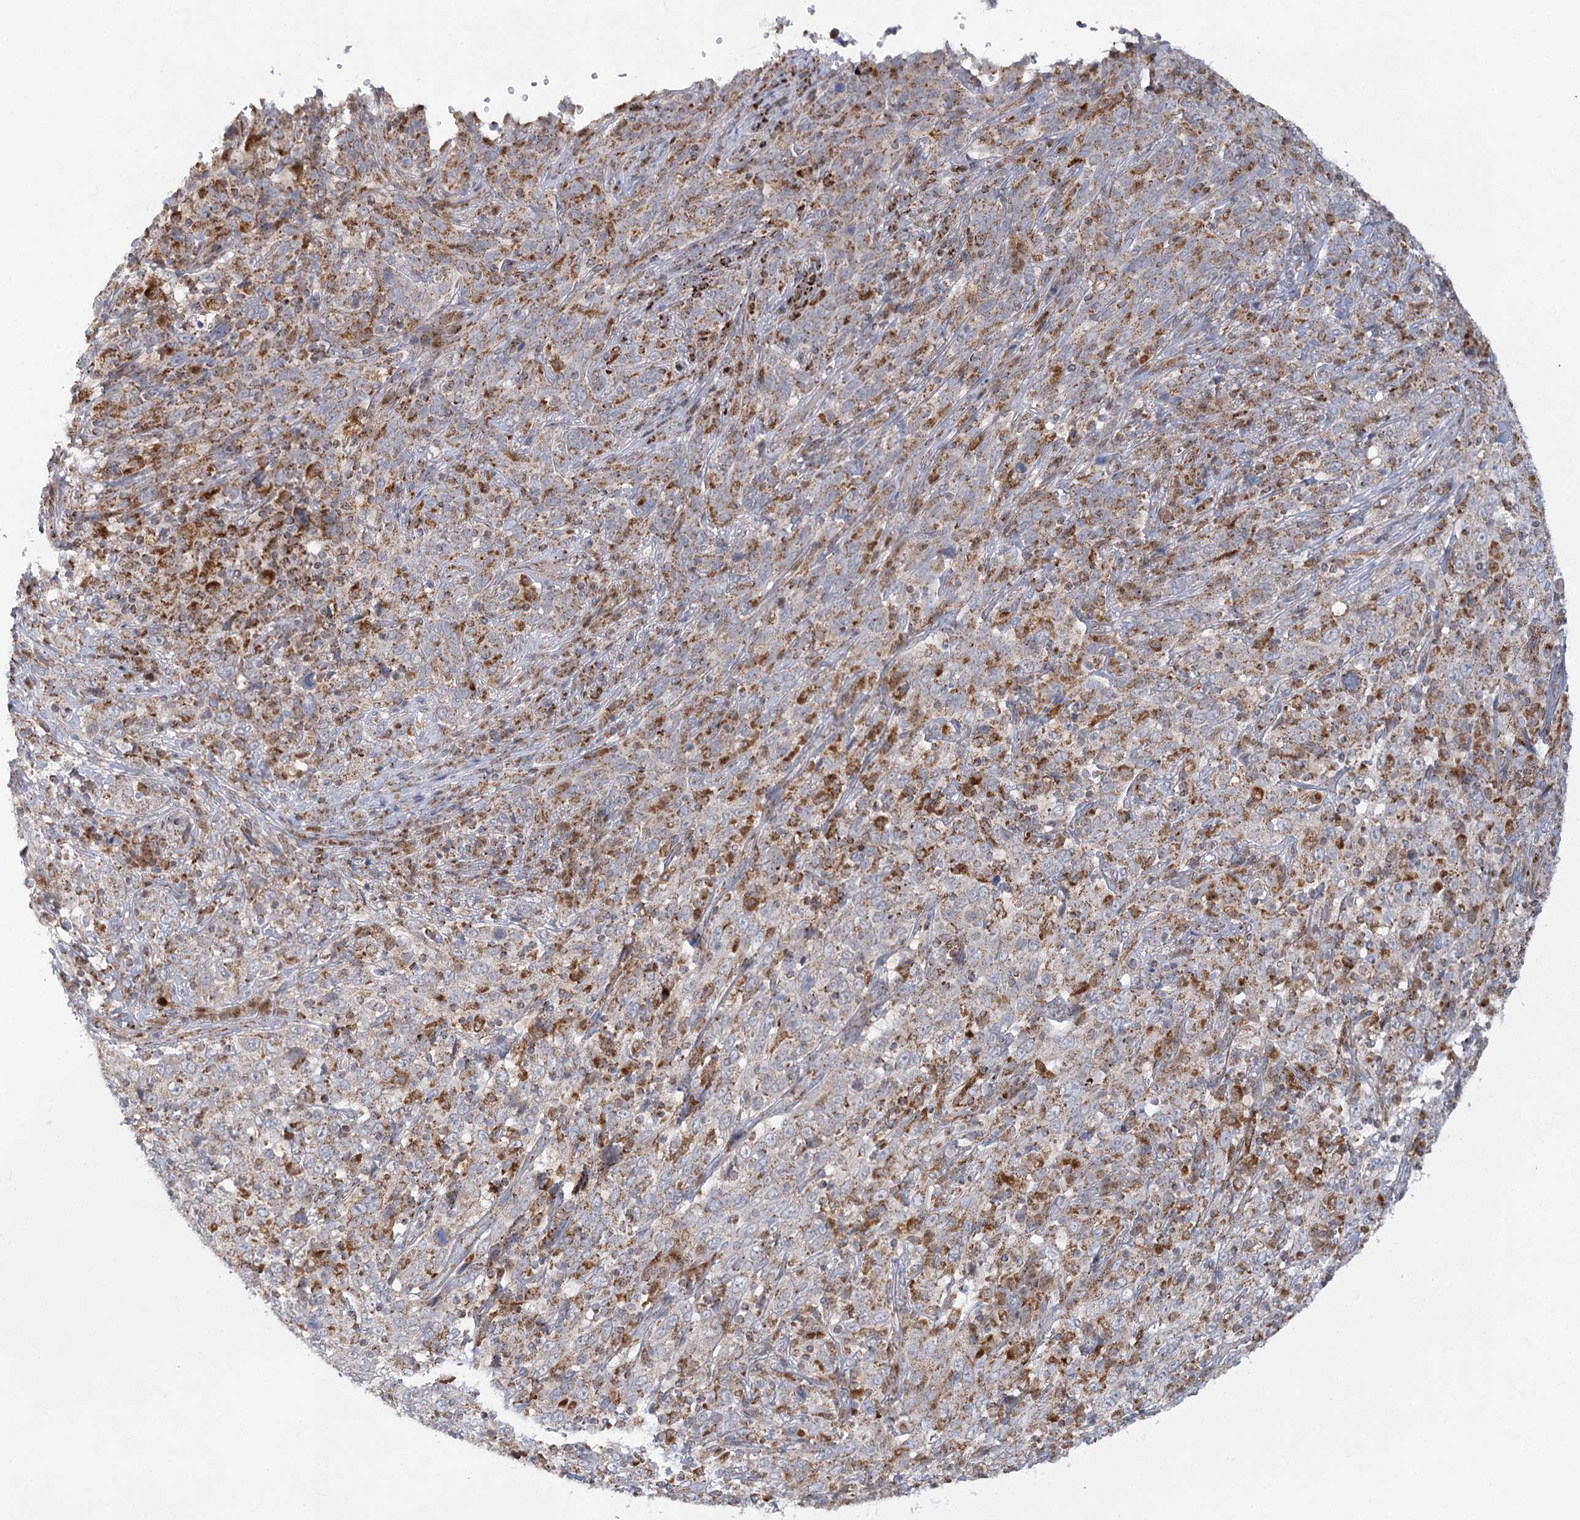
{"staining": {"intensity": "negative", "quantity": "none", "location": "none"}, "tissue": "cervical cancer", "cell_type": "Tumor cells", "image_type": "cancer", "snomed": [{"axis": "morphology", "description": "Squamous cell carcinoma, NOS"}, {"axis": "topography", "description": "Cervix"}], "caption": "Protein analysis of cervical cancer (squamous cell carcinoma) shows no significant staining in tumor cells.", "gene": "TAS1R1", "patient": {"sex": "female", "age": 46}}